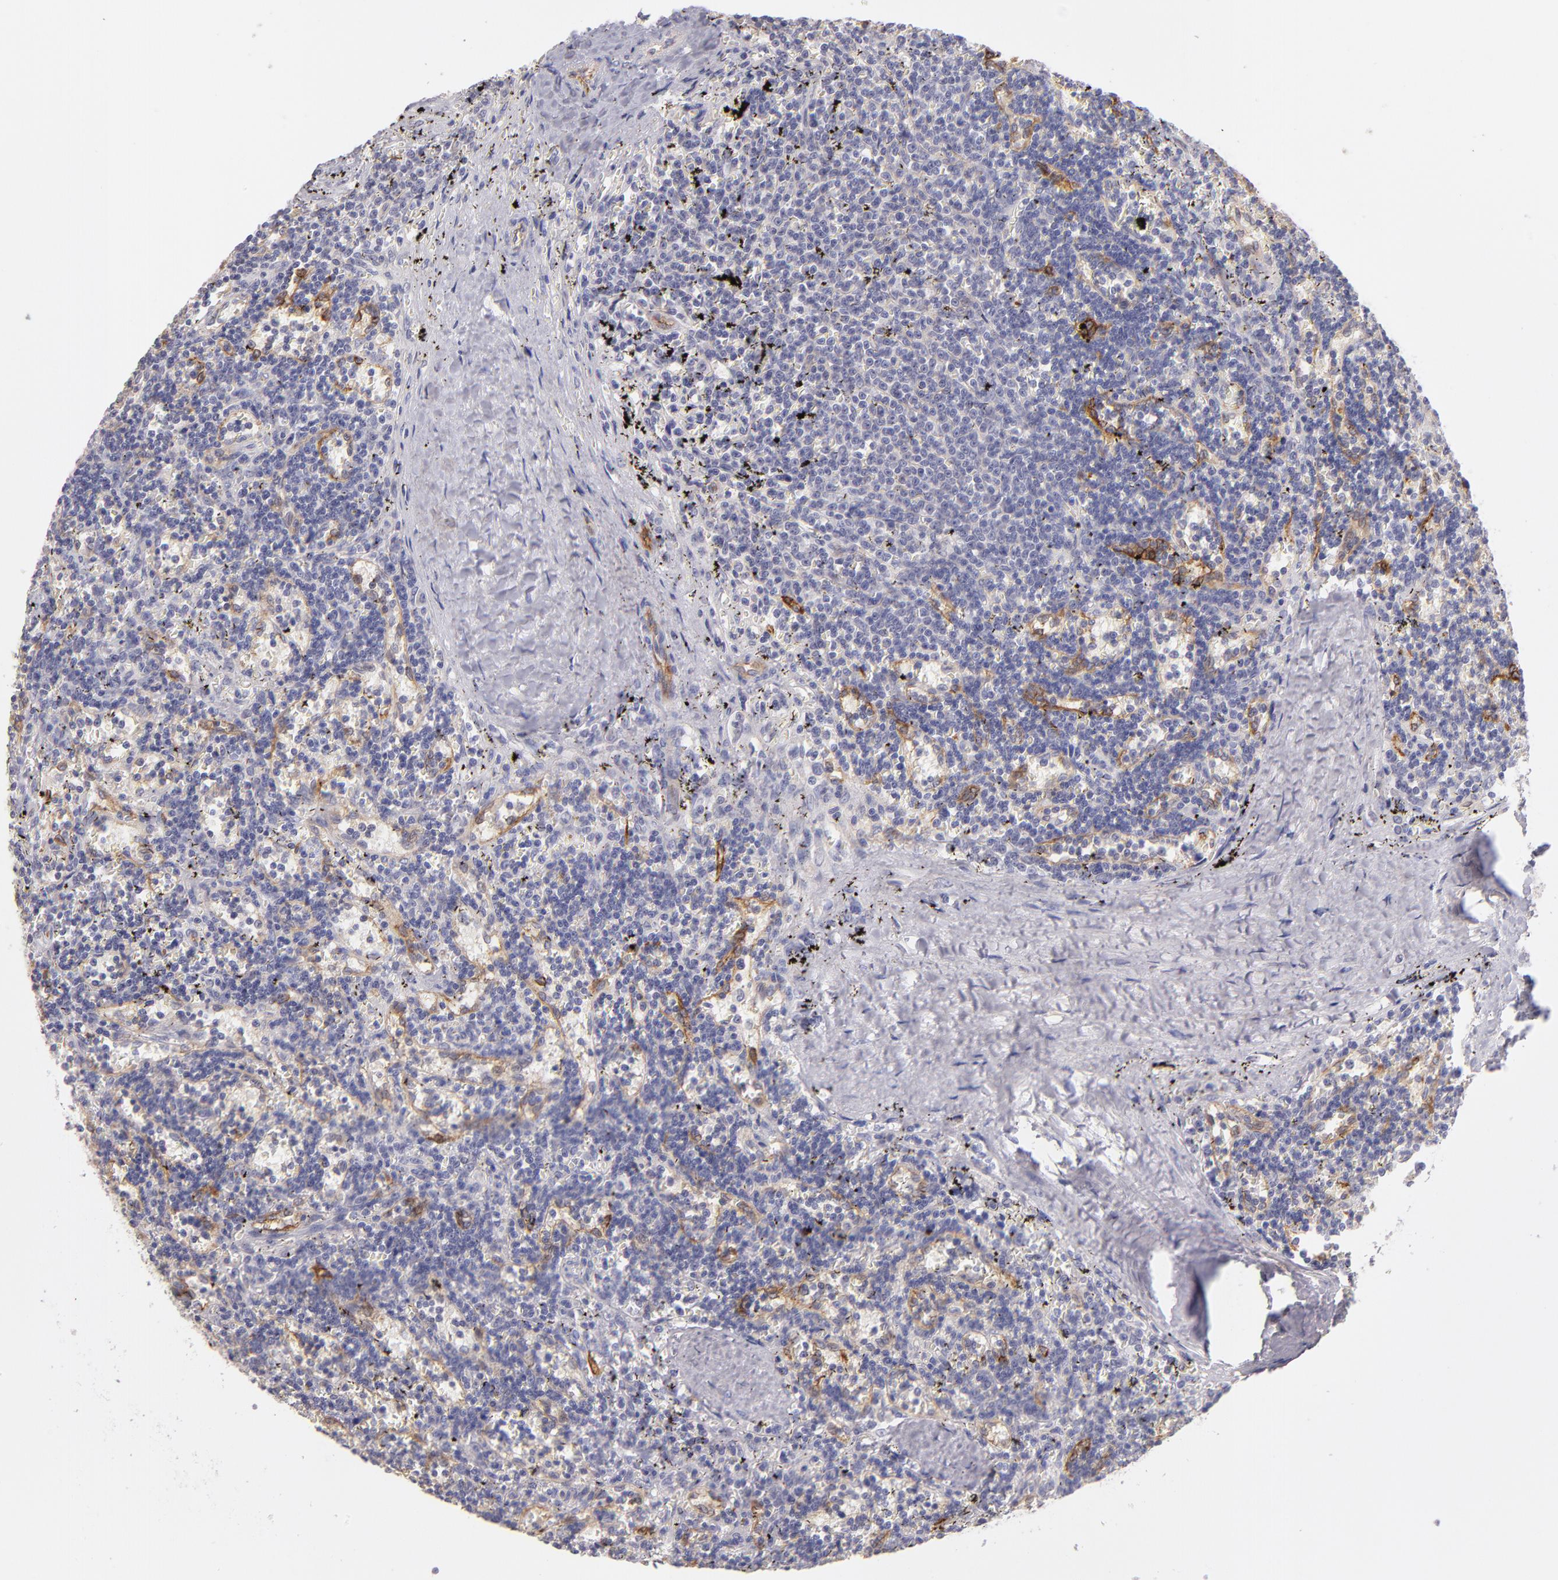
{"staining": {"intensity": "negative", "quantity": "none", "location": "none"}, "tissue": "lymphoma", "cell_type": "Tumor cells", "image_type": "cancer", "snomed": [{"axis": "morphology", "description": "Malignant lymphoma, non-Hodgkin's type, Low grade"}, {"axis": "topography", "description": "Spleen"}], "caption": "High magnification brightfield microscopy of lymphoma stained with DAB (3,3'-diaminobenzidine) (brown) and counterstained with hematoxylin (blue): tumor cells show no significant expression.", "gene": "THBD", "patient": {"sex": "male", "age": 60}}